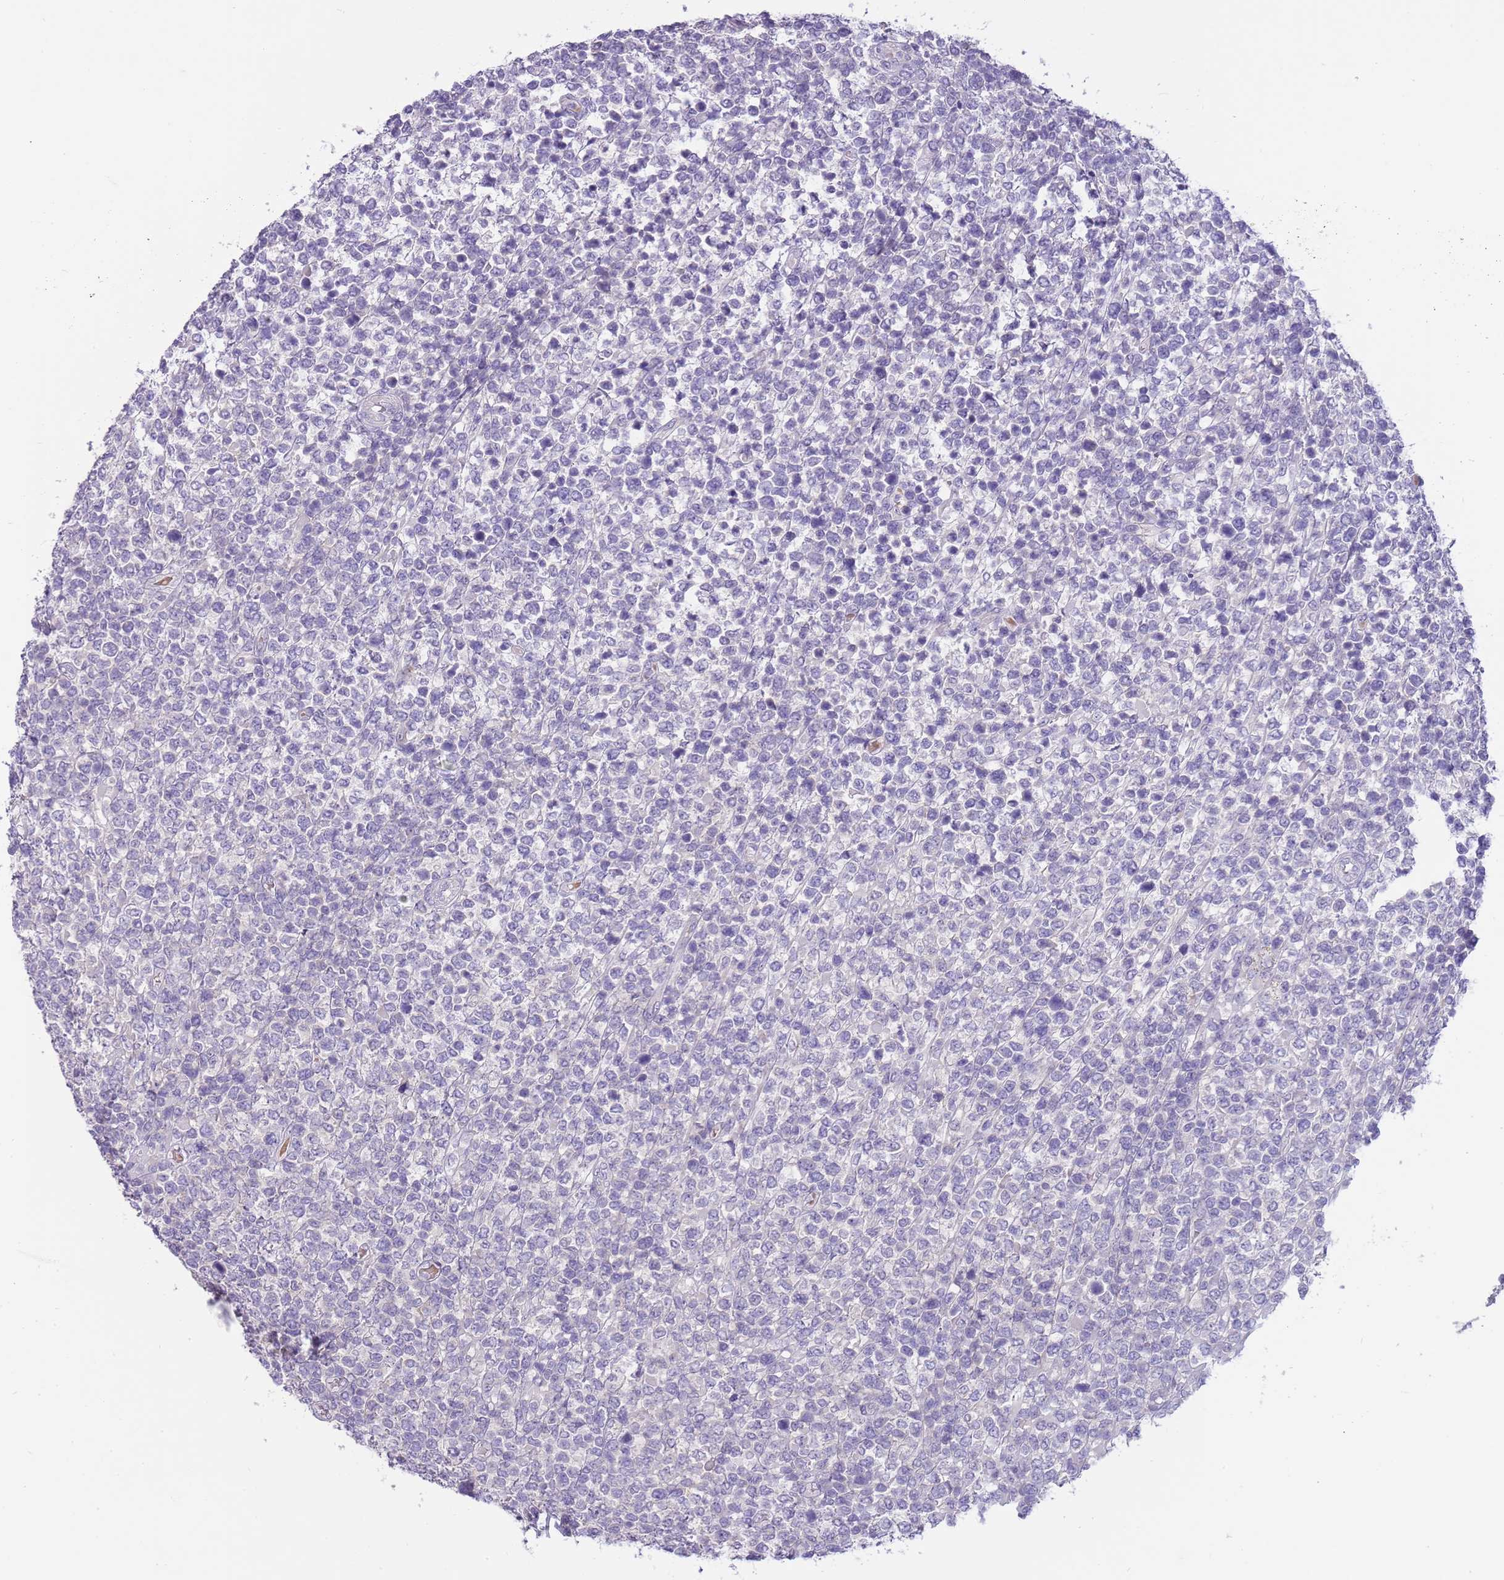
{"staining": {"intensity": "negative", "quantity": "none", "location": "none"}, "tissue": "lymphoma", "cell_type": "Tumor cells", "image_type": "cancer", "snomed": [{"axis": "morphology", "description": "Malignant lymphoma, non-Hodgkin's type, High grade"}, {"axis": "topography", "description": "Soft tissue"}], "caption": "The image exhibits no staining of tumor cells in lymphoma. Nuclei are stained in blue.", "gene": "CFAP73", "patient": {"sex": "female", "age": 56}}